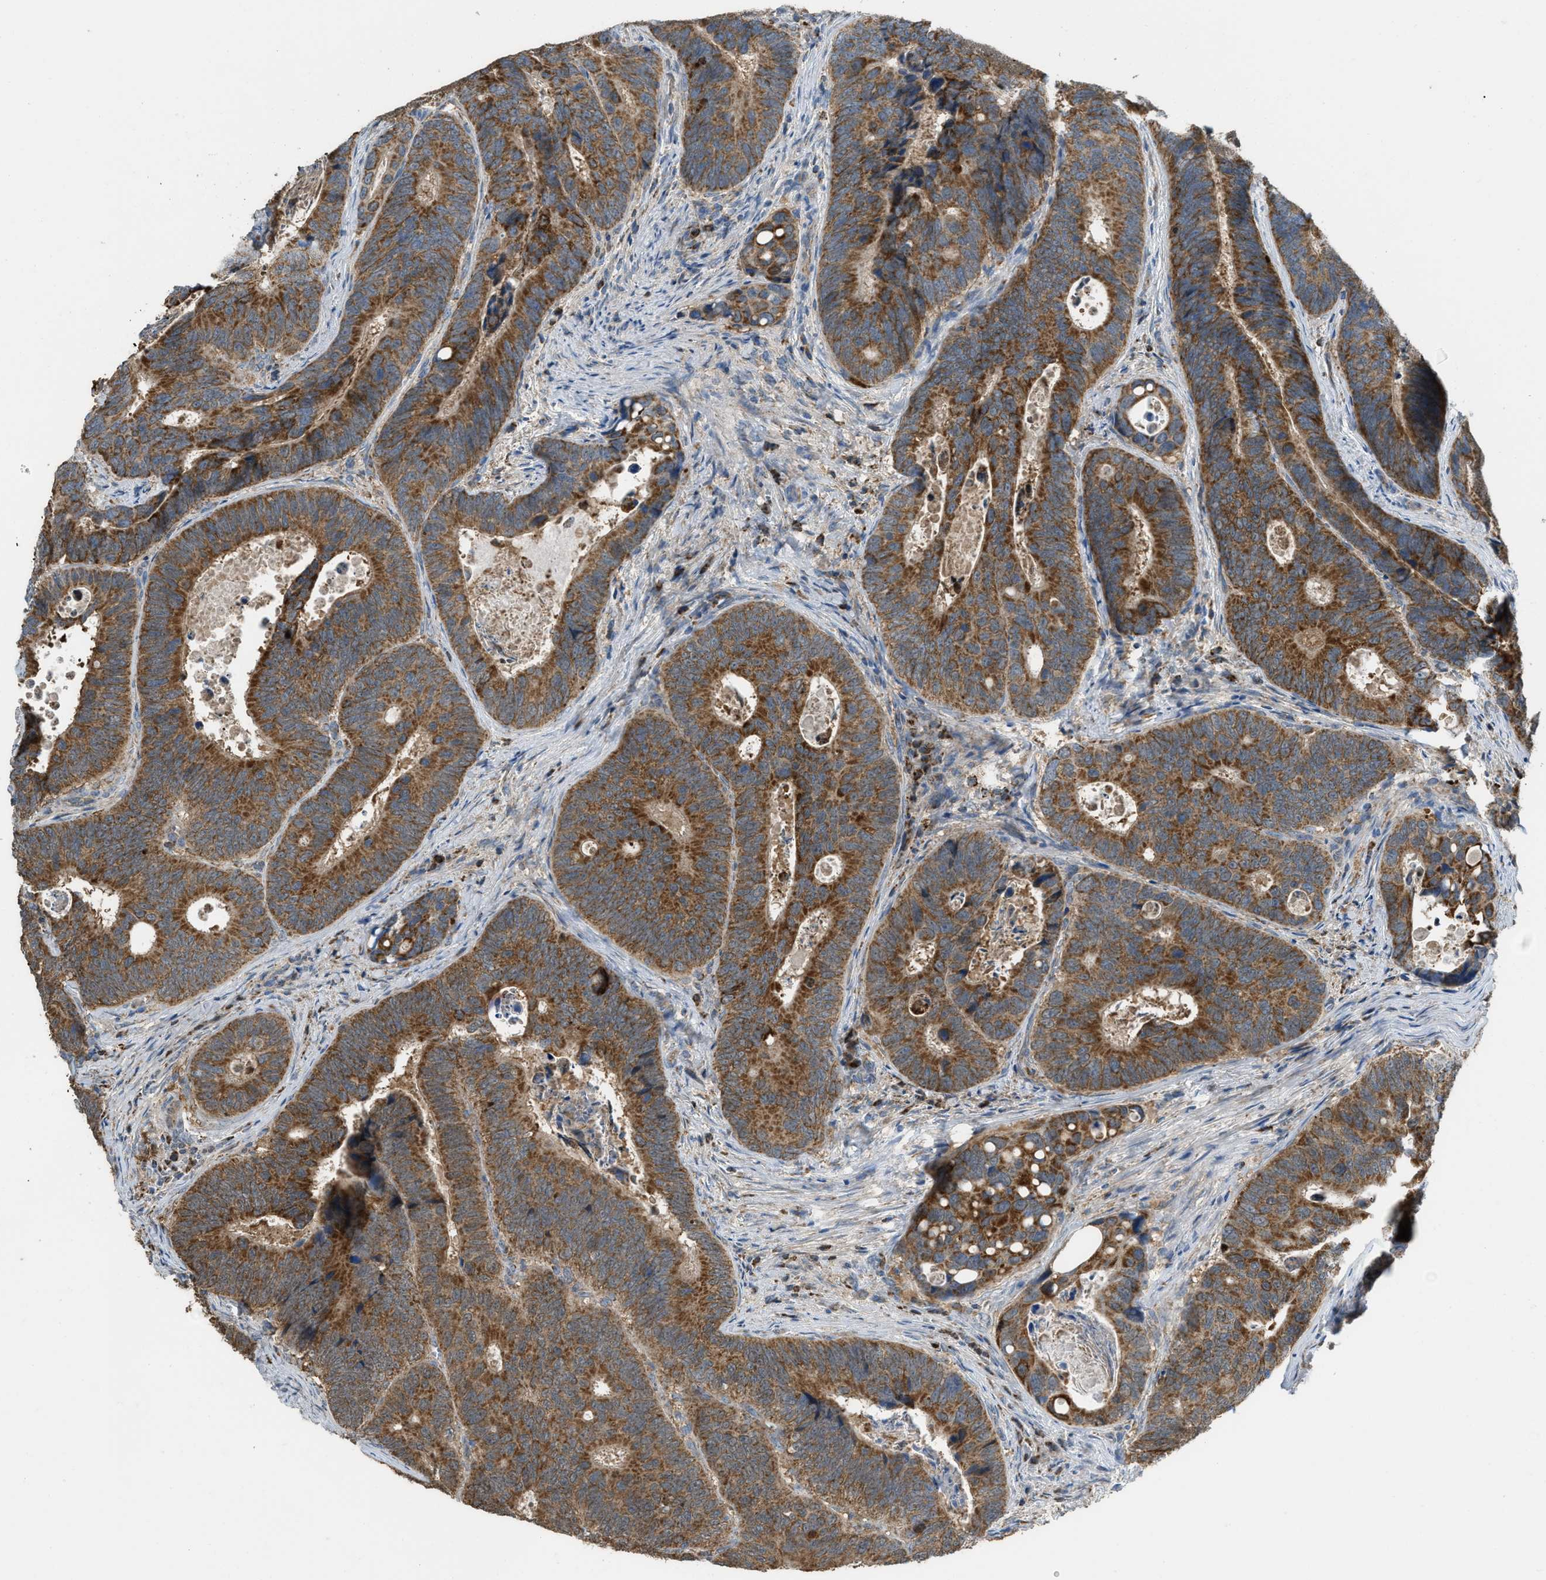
{"staining": {"intensity": "moderate", "quantity": ">75%", "location": "cytoplasmic/membranous"}, "tissue": "colorectal cancer", "cell_type": "Tumor cells", "image_type": "cancer", "snomed": [{"axis": "morphology", "description": "Inflammation, NOS"}, {"axis": "morphology", "description": "Adenocarcinoma, NOS"}, {"axis": "topography", "description": "Colon"}], "caption": "Immunohistochemistry of colorectal adenocarcinoma exhibits medium levels of moderate cytoplasmic/membranous staining in approximately >75% of tumor cells. The staining was performed using DAB (3,3'-diaminobenzidine) to visualize the protein expression in brown, while the nuclei were stained in blue with hematoxylin (Magnification: 20x).", "gene": "ETFB", "patient": {"sex": "male", "age": 72}}